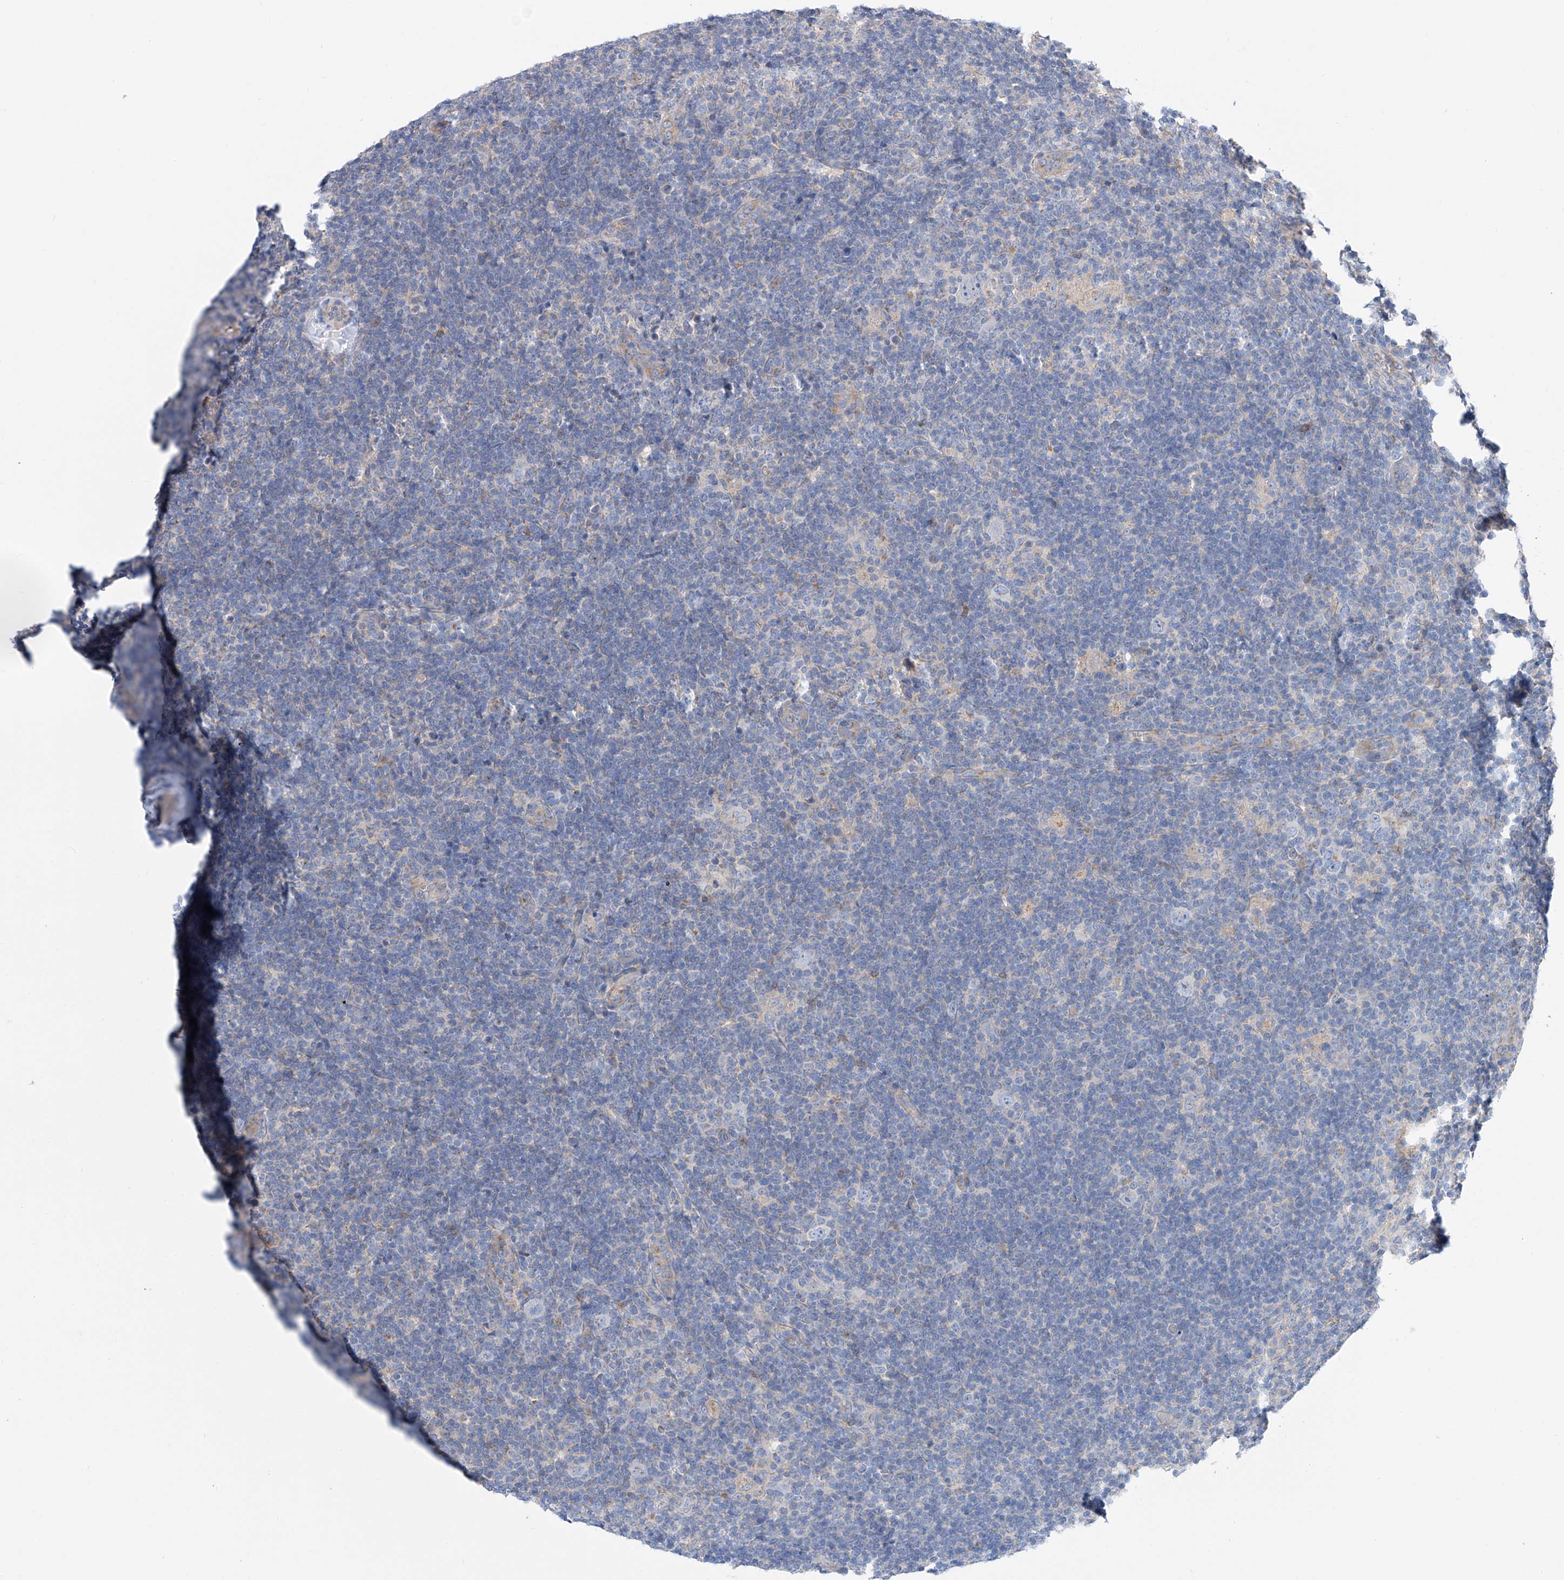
{"staining": {"intensity": "negative", "quantity": "none", "location": "none"}, "tissue": "lymphoma", "cell_type": "Tumor cells", "image_type": "cancer", "snomed": [{"axis": "morphology", "description": "Hodgkin's disease, NOS"}, {"axis": "topography", "description": "Lymph node"}], "caption": "DAB immunohistochemical staining of Hodgkin's disease displays no significant positivity in tumor cells.", "gene": "SLC22A7", "patient": {"sex": "female", "age": 57}}